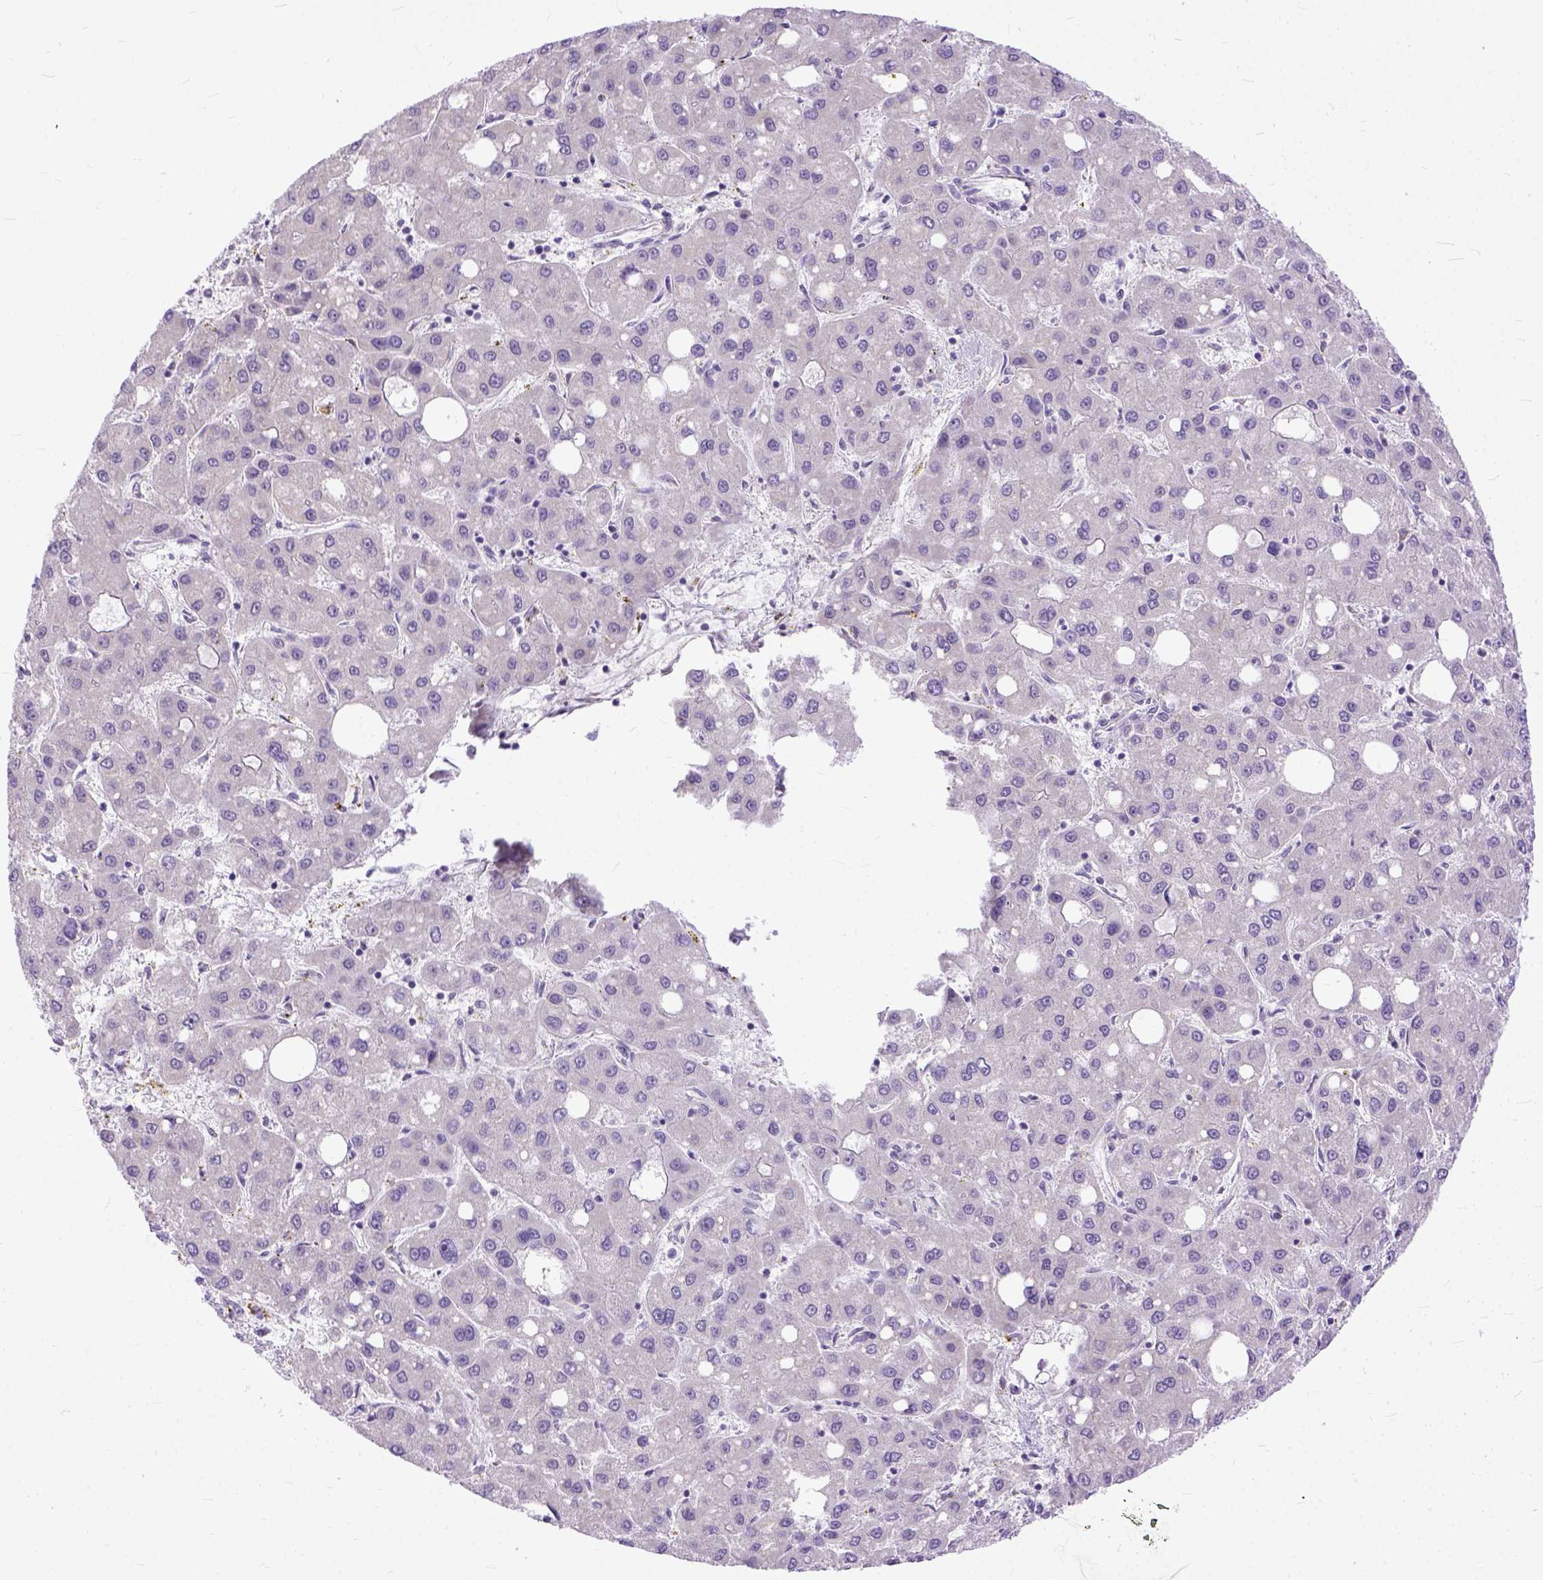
{"staining": {"intensity": "negative", "quantity": "none", "location": "none"}, "tissue": "liver cancer", "cell_type": "Tumor cells", "image_type": "cancer", "snomed": [{"axis": "morphology", "description": "Carcinoma, Hepatocellular, NOS"}, {"axis": "topography", "description": "Liver"}], "caption": "Photomicrograph shows no protein positivity in tumor cells of liver cancer tissue. Nuclei are stained in blue.", "gene": "TCEAL7", "patient": {"sex": "male", "age": 73}}